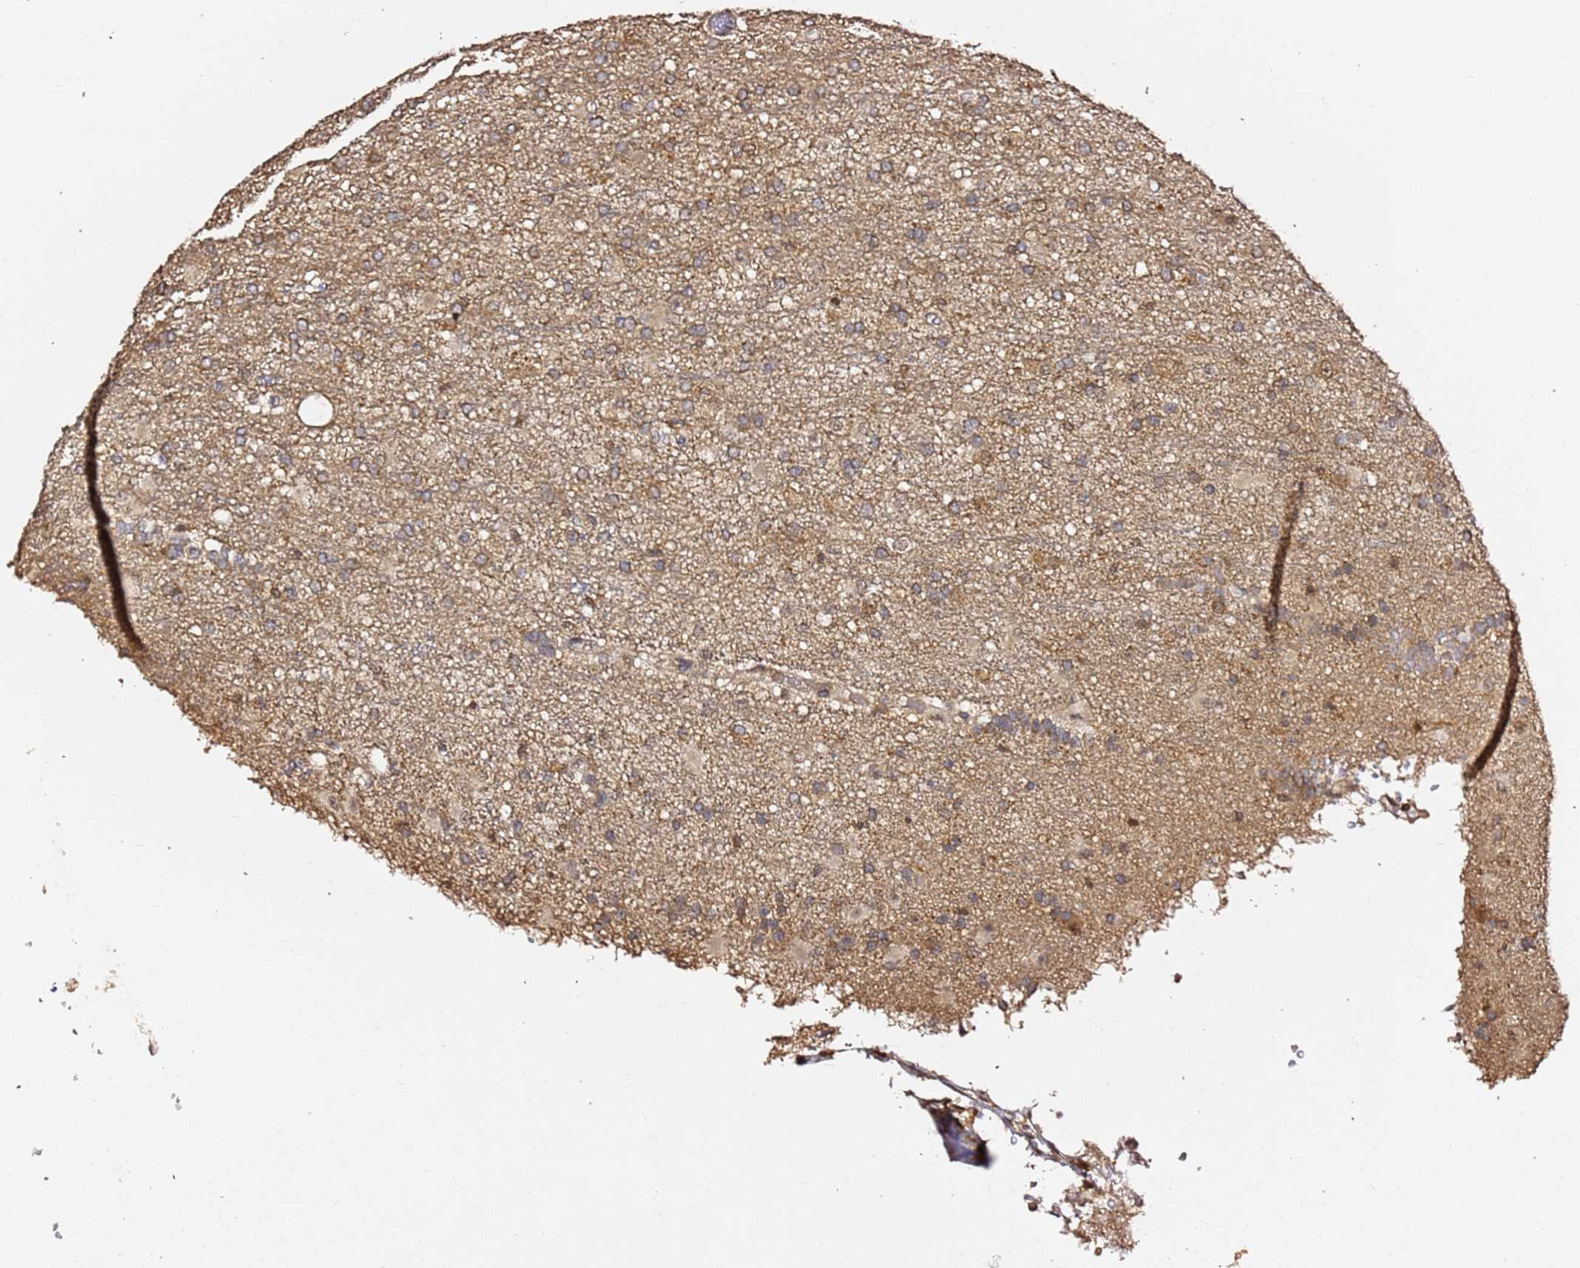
{"staining": {"intensity": "weak", "quantity": "<25%", "location": "cytoplasmic/membranous"}, "tissue": "glioma", "cell_type": "Tumor cells", "image_type": "cancer", "snomed": [{"axis": "morphology", "description": "Glioma, malignant, High grade"}, {"axis": "topography", "description": "Brain"}], "caption": "Tumor cells are negative for protein expression in human malignant glioma (high-grade).", "gene": "OR5V1", "patient": {"sex": "female", "age": 74}}